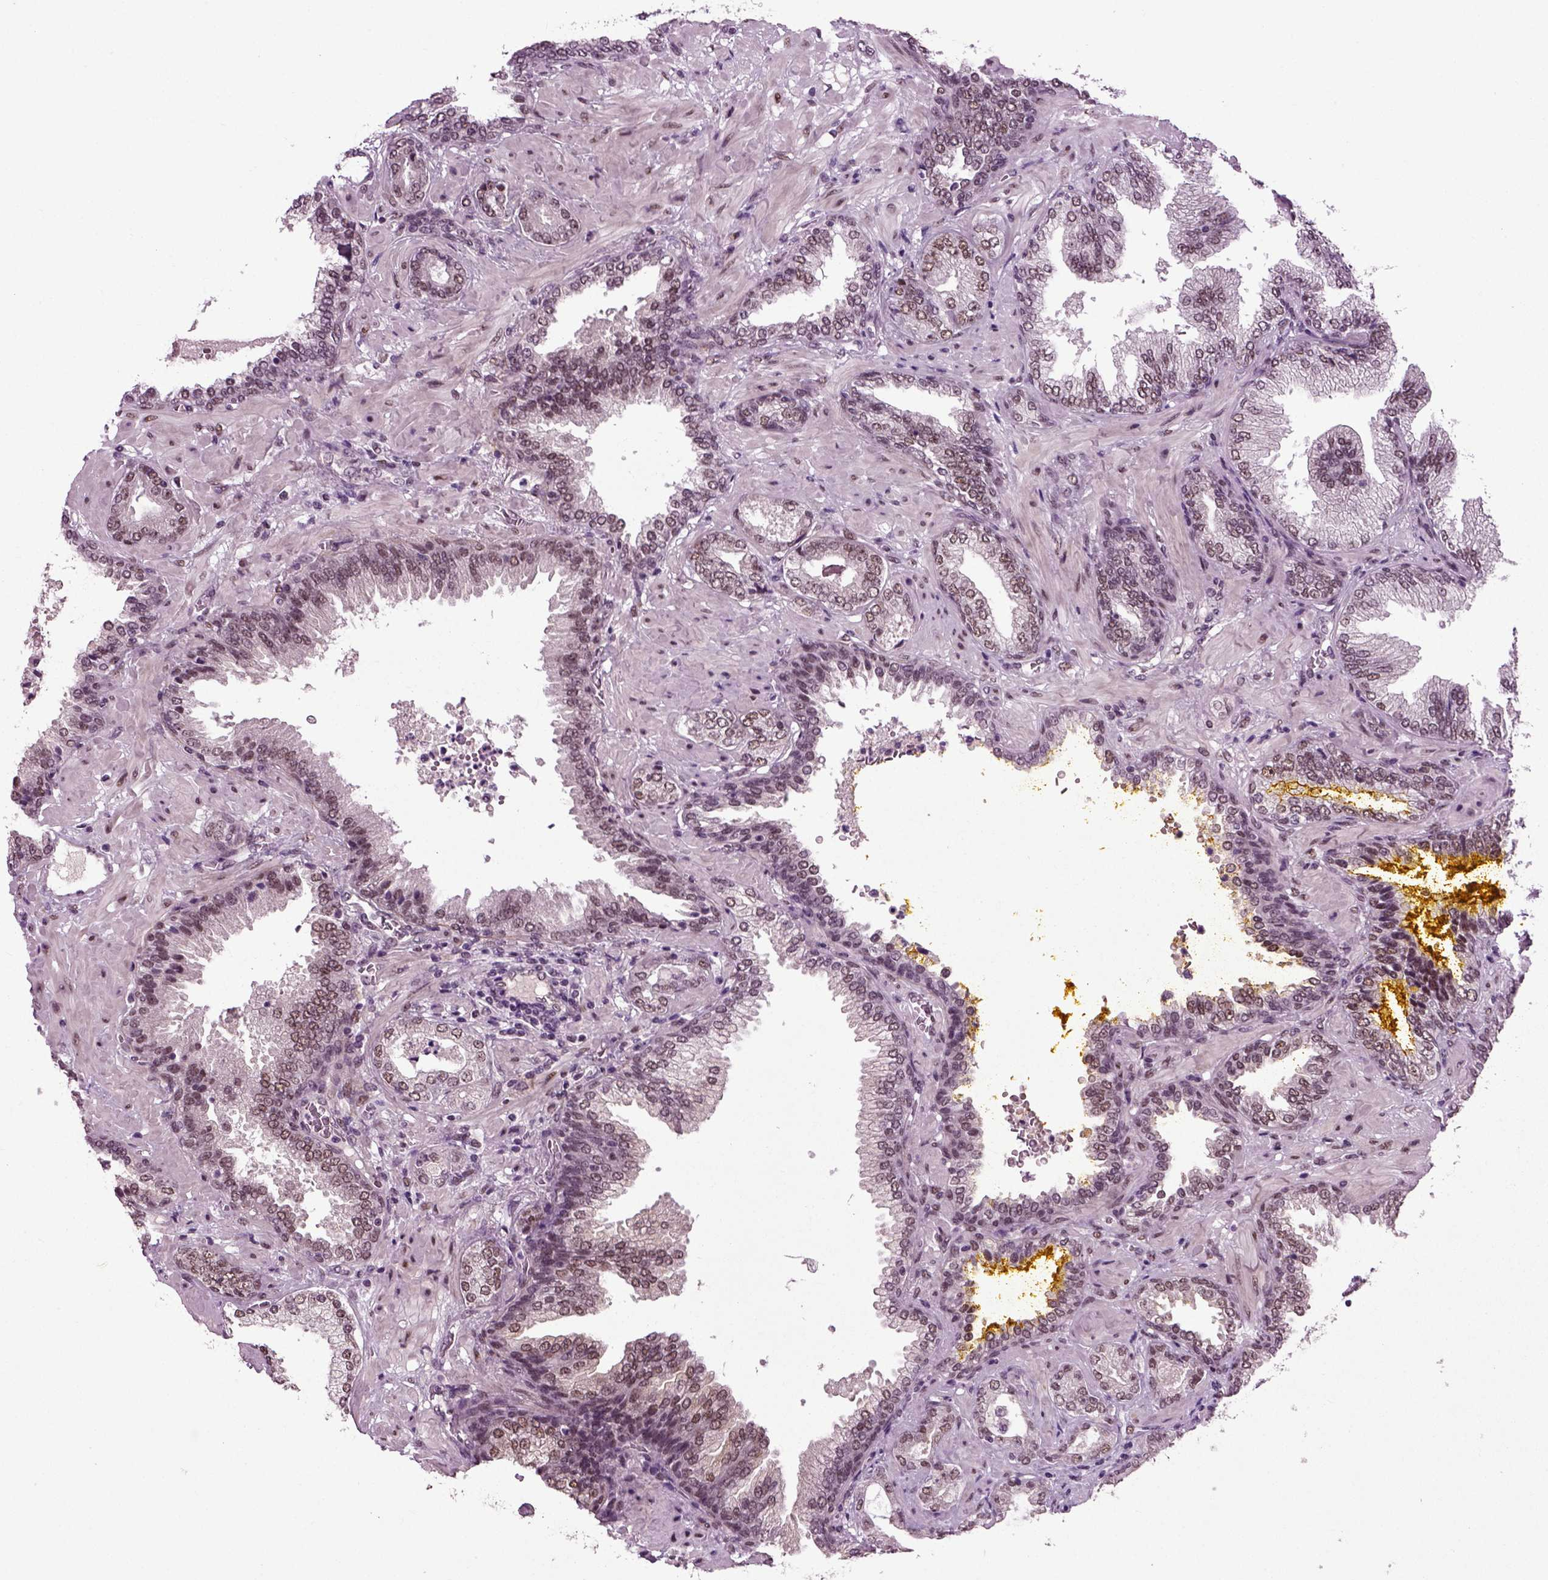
{"staining": {"intensity": "moderate", "quantity": "<25%", "location": "nuclear"}, "tissue": "prostate cancer", "cell_type": "Tumor cells", "image_type": "cancer", "snomed": [{"axis": "morphology", "description": "Adenocarcinoma, Low grade"}, {"axis": "topography", "description": "Prostate"}], "caption": "Brown immunohistochemical staining in adenocarcinoma (low-grade) (prostate) reveals moderate nuclear expression in approximately <25% of tumor cells.", "gene": "RCOR3", "patient": {"sex": "male", "age": 68}}